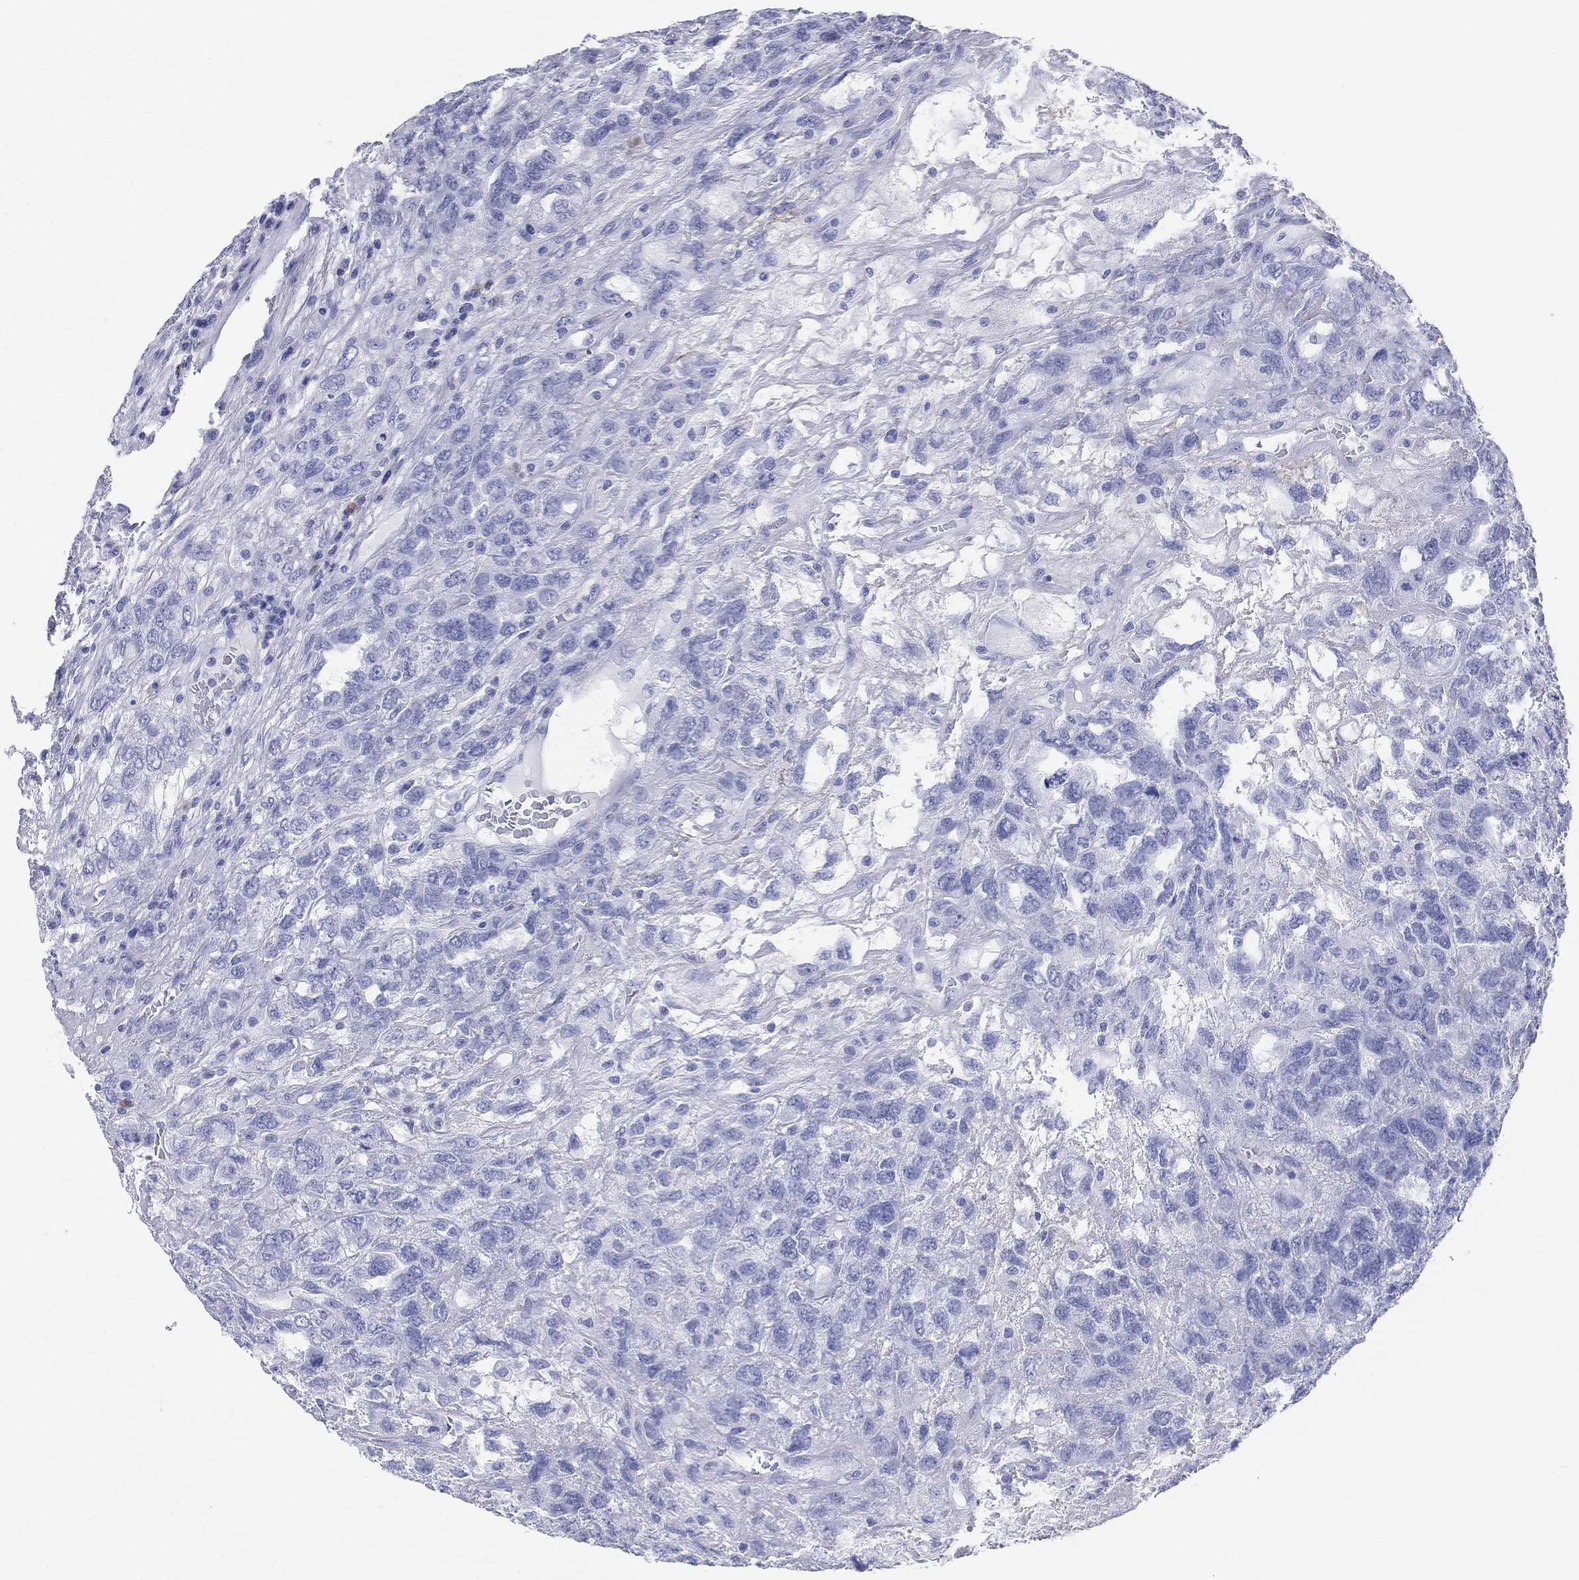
{"staining": {"intensity": "negative", "quantity": "none", "location": "none"}, "tissue": "testis cancer", "cell_type": "Tumor cells", "image_type": "cancer", "snomed": [{"axis": "morphology", "description": "Seminoma, NOS"}, {"axis": "topography", "description": "Testis"}], "caption": "IHC image of neoplastic tissue: human testis cancer stained with DAB (3,3'-diaminobenzidine) reveals no significant protein staining in tumor cells.", "gene": "CD79A", "patient": {"sex": "male", "age": 52}}